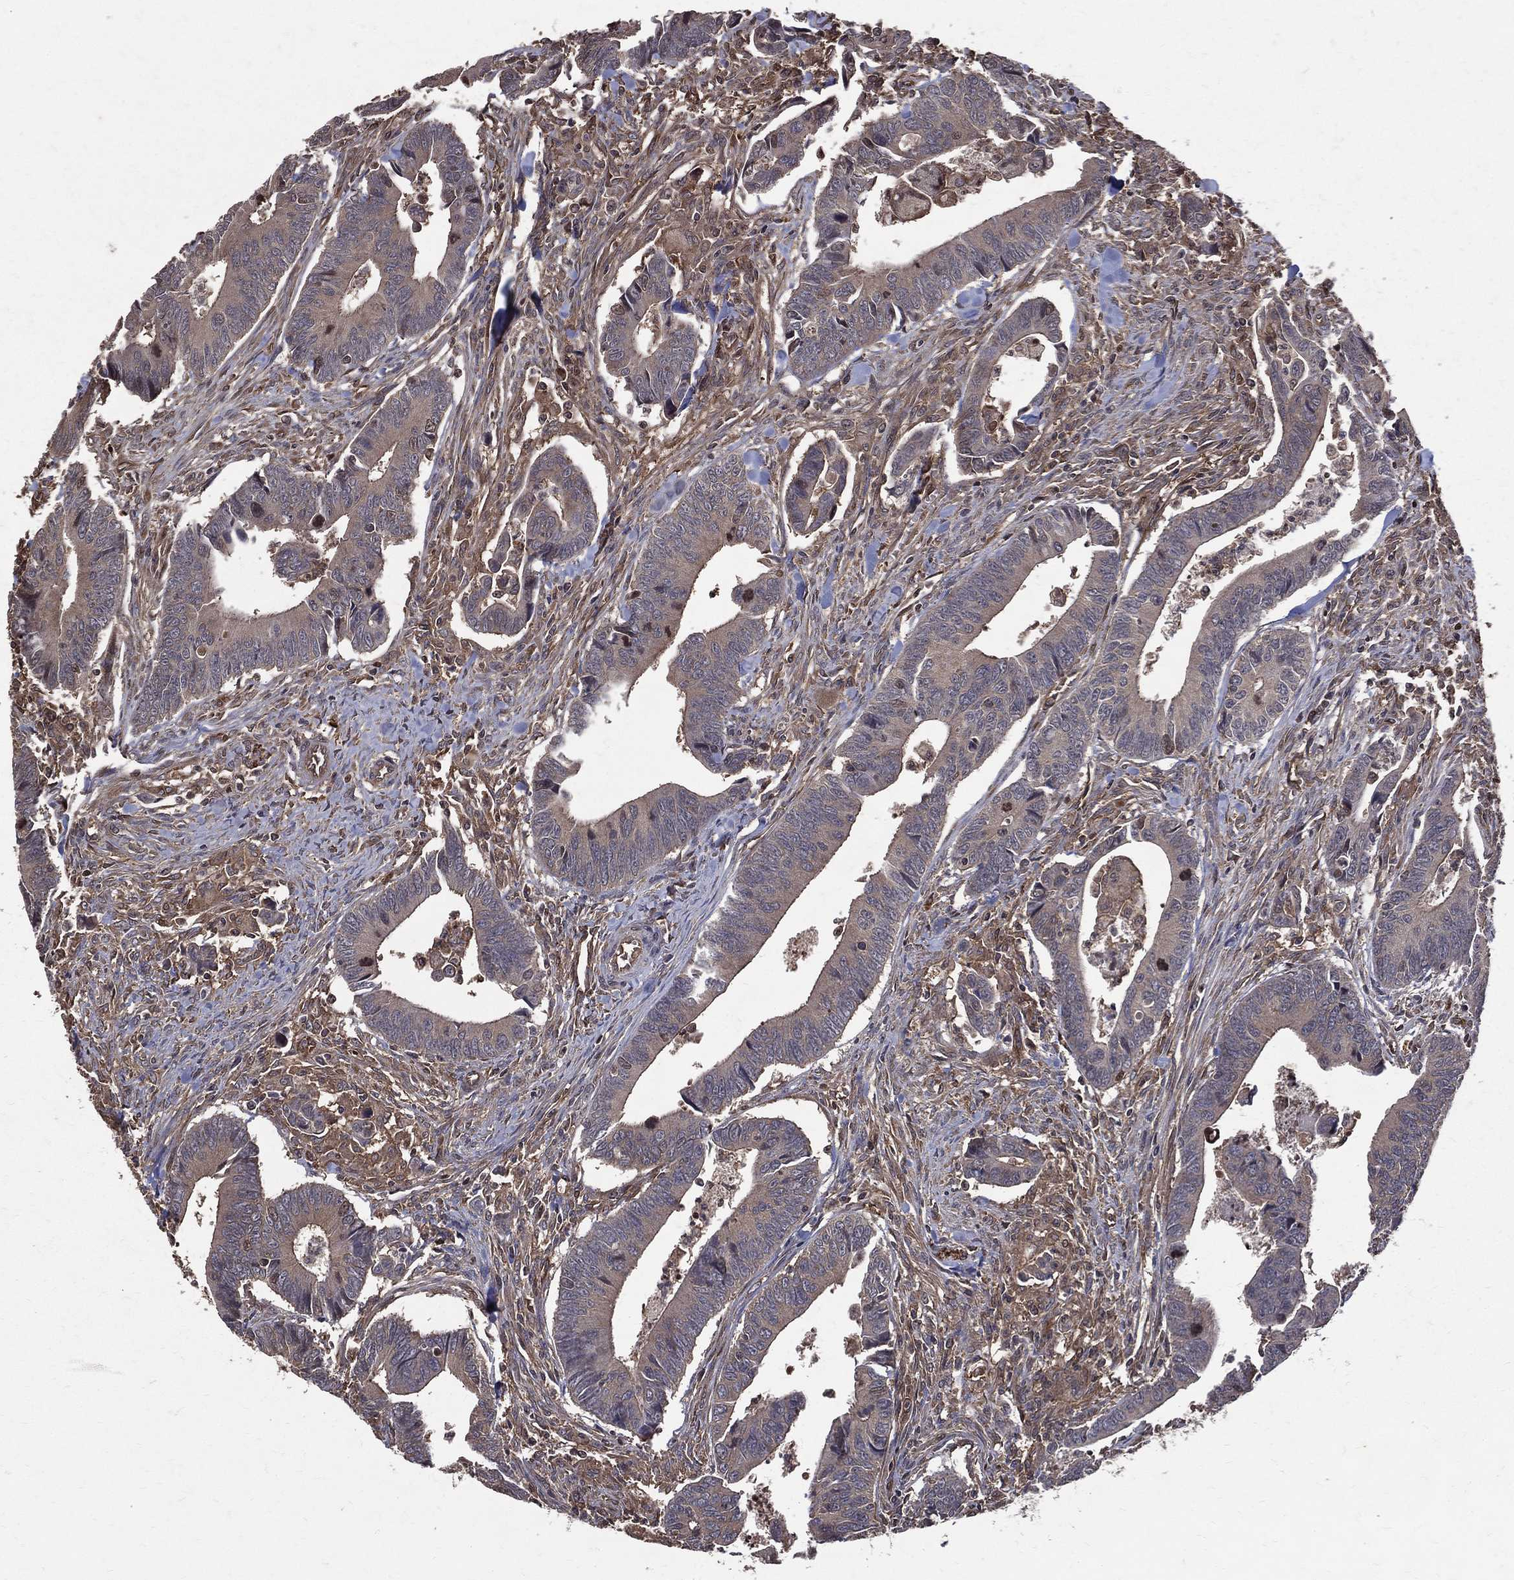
{"staining": {"intensity": "negative", "quantity": "none", "location": "none"}, "tissue": "colorectal cancer", "cell_type": "Tumor cells", "image_type": "cancer", "snomed": [{"axis": "morphology", "description": "Adenocarcinoma, NOS"}, {"axis": "topography", "description": "Rectum"}], "caption": "This micrograph is of colorectal cancer (adenocarcinoma) stained with immunohistochemistry to label a protein in brown with the nuclei are counter-stained blue. There is no expression in tumor cells. The staining was performed using DAB (3,3'-diaminobenzidine) to visualize the protein expression in brown, while the nuclei were stained in blue with hematoxylin (Magnification: 20x).", "gene": "DPYSL2", "patient": {"sex": "male", "age": 67}}